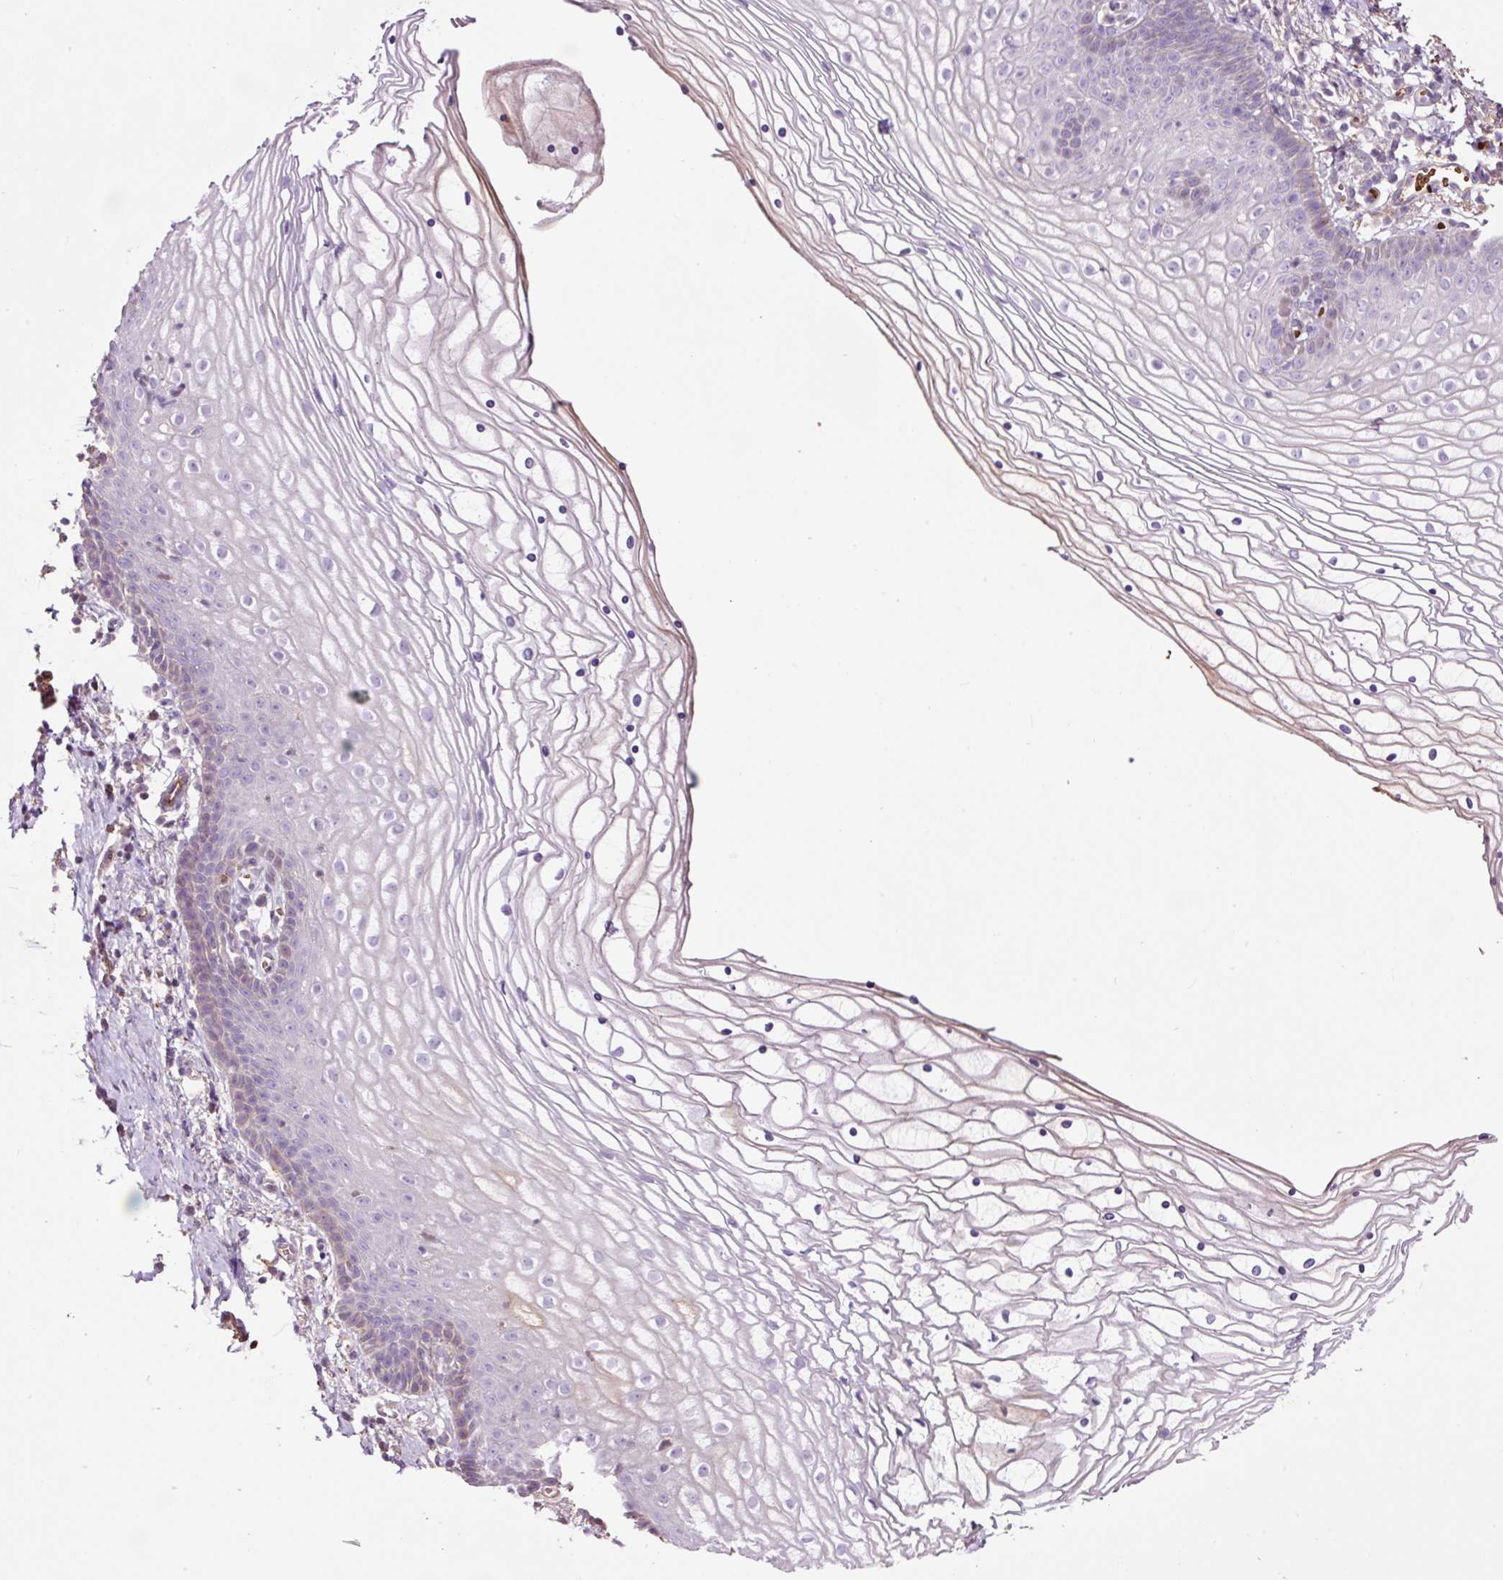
{"staining": {"intensity": "negative", "quantity": "none", "location": "none"}, "tissue": "vagina", "cell_type": "Squamous epithelial cells", "image_type": "normal", "snomed": [{"axis": "morphology", "description": "Normal tissue, NOS"}, {"axis": "topography", "description": "Vagina"}], "caption": "IHC histopathology image of unremarkable vagina stained for a protein (brown), which shows no expression in squamous epithelial cells. The staining was performed using DAB to visualize the protein expression in brown, while the nuclei were stained in blue with hematoxylin (Magnification: 20x).", "gene": "TMEM235", "patient": {"sex": "female", "age": 56}}